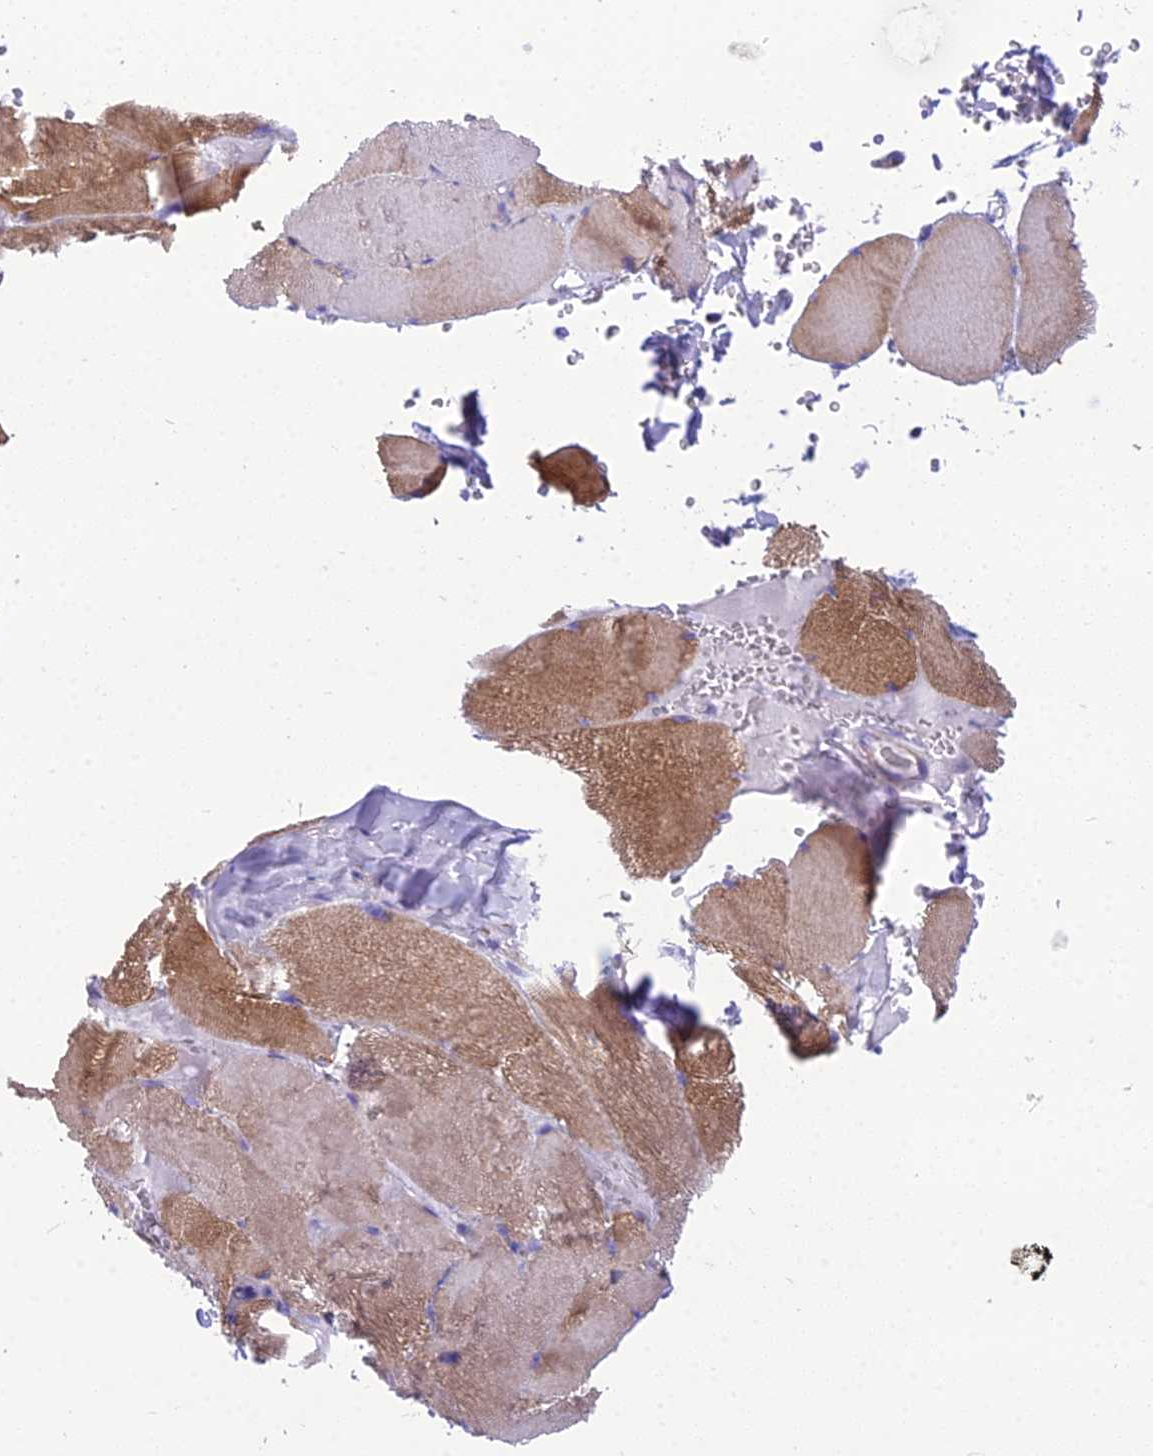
{"staining": {"intensity": "moderate", "quantity": "25%-75%", "location": "cytoplasmic/membranous"}, "tissue": "skeletal muscle", "cell_type": "Myocytes", "image_type": "normal", "snomed": [{"axis": "morphology", "description": "Normal tissue, NOS"}, {"axis": "topography", "description": "Skeletal muscle"}, {"axis": "topography", "description": "Head-Neck"}], "caption": "Immunohistochemistry micrograph of normal skeletal muscle: human skeletal muscle stained using immunohistochemistry (IHC) displays medium levels of moderate protein expression localized specifically in the cytoplasmic/membranous of myocytes, appearing as a cytoplasmic/membranous brown color.", "gene": "GFRA1", "patient": {"sex": "male", "age": 66}}